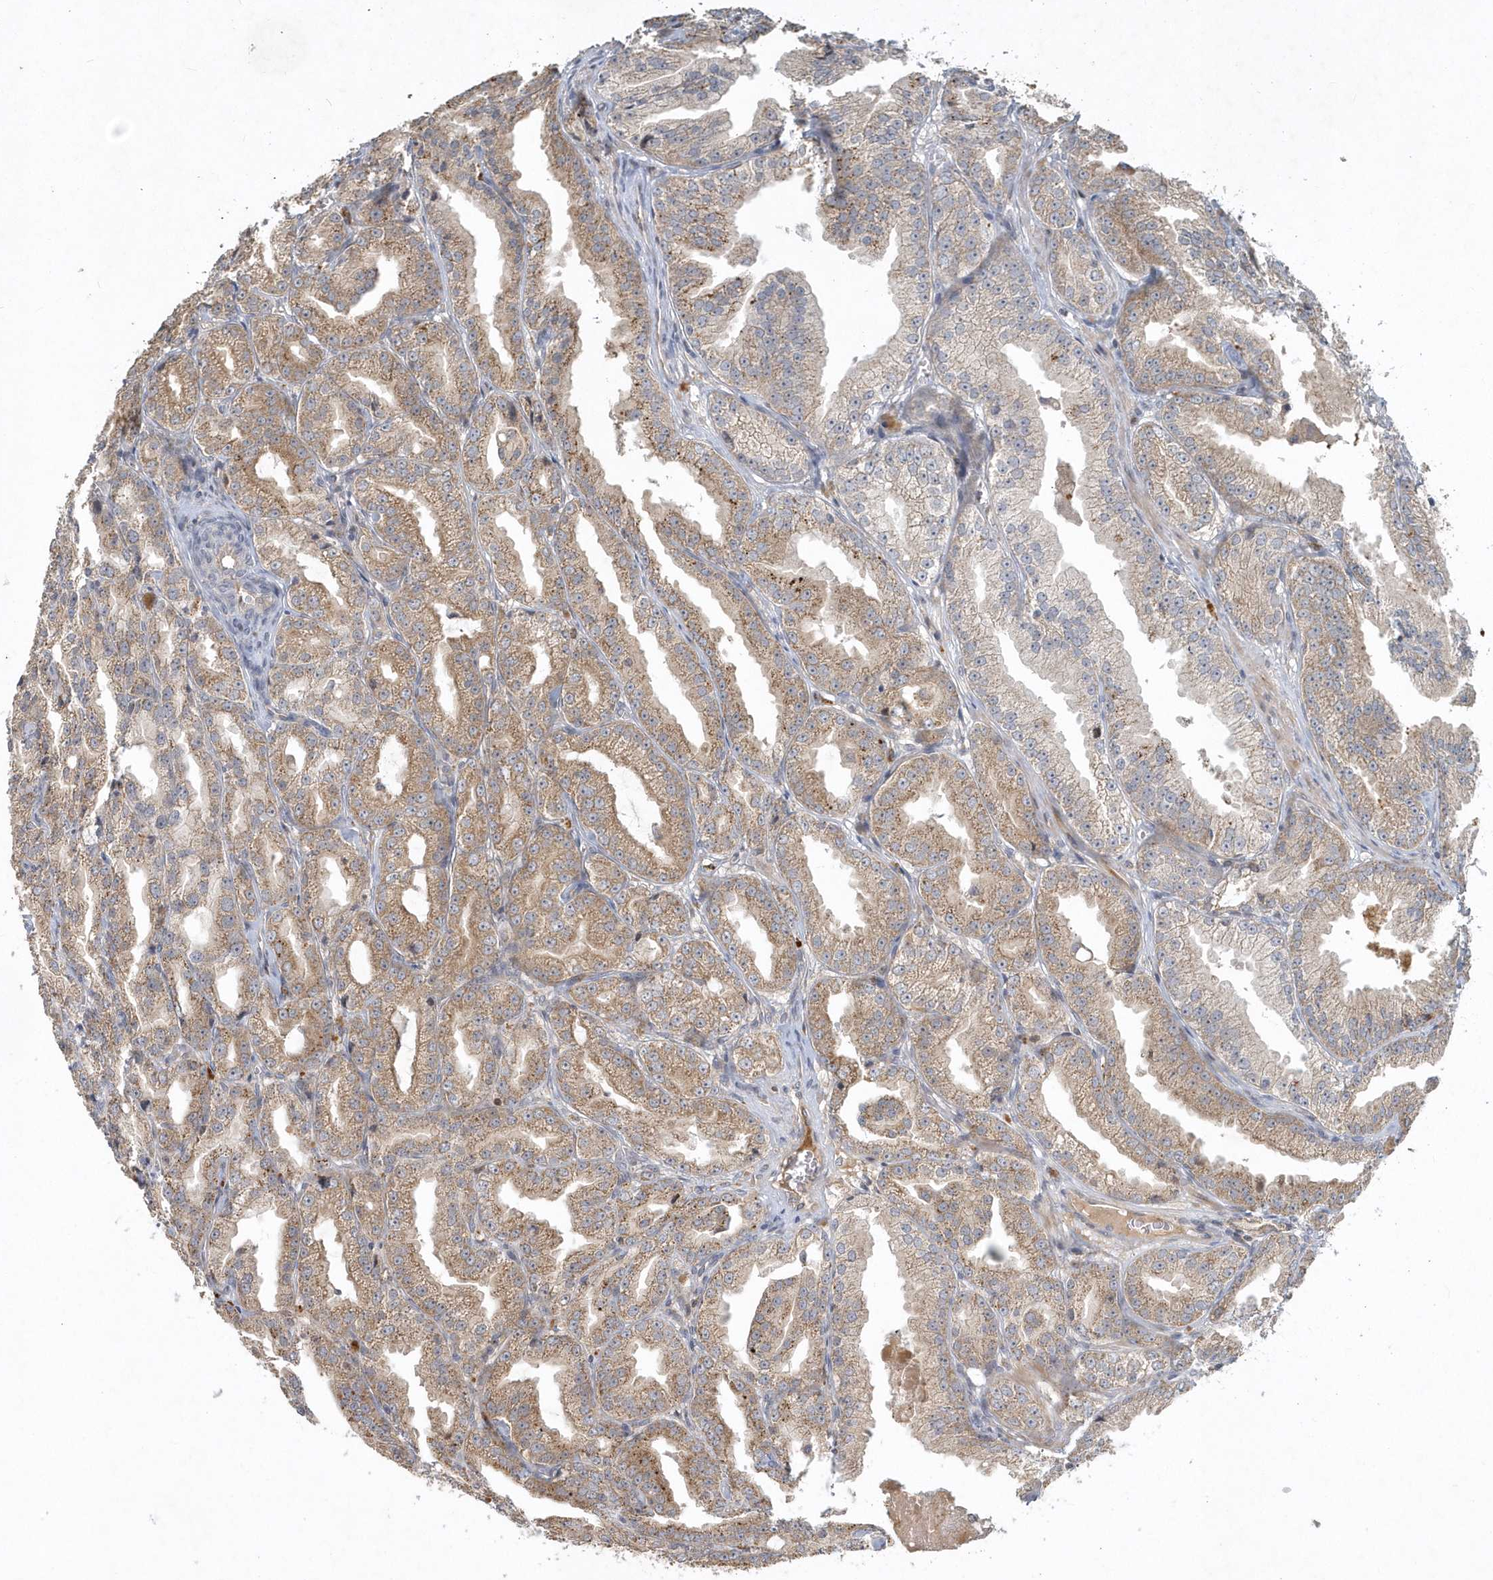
{"staining": {"intensity": "moderate", "quantity": ">75%", "location": "cytoplasmic/membranous"}, "tissue": "prostate cancer", "cell_type": "Tumor cells", "image_type": "cancer", "snomed": [{"axis": "morphology", "description": "Adenocarcinoma, High grade"}, {"axis": "topography", "description": "Prostate"}], "caption": "High-grade adenocarcinoma (prostate) tissue shows moderate cytoplasmic/membranous positivity in approximately >75% of tumor cells", "gene": "TRAIP", "patient": {"sex": "male", "age": 61}}